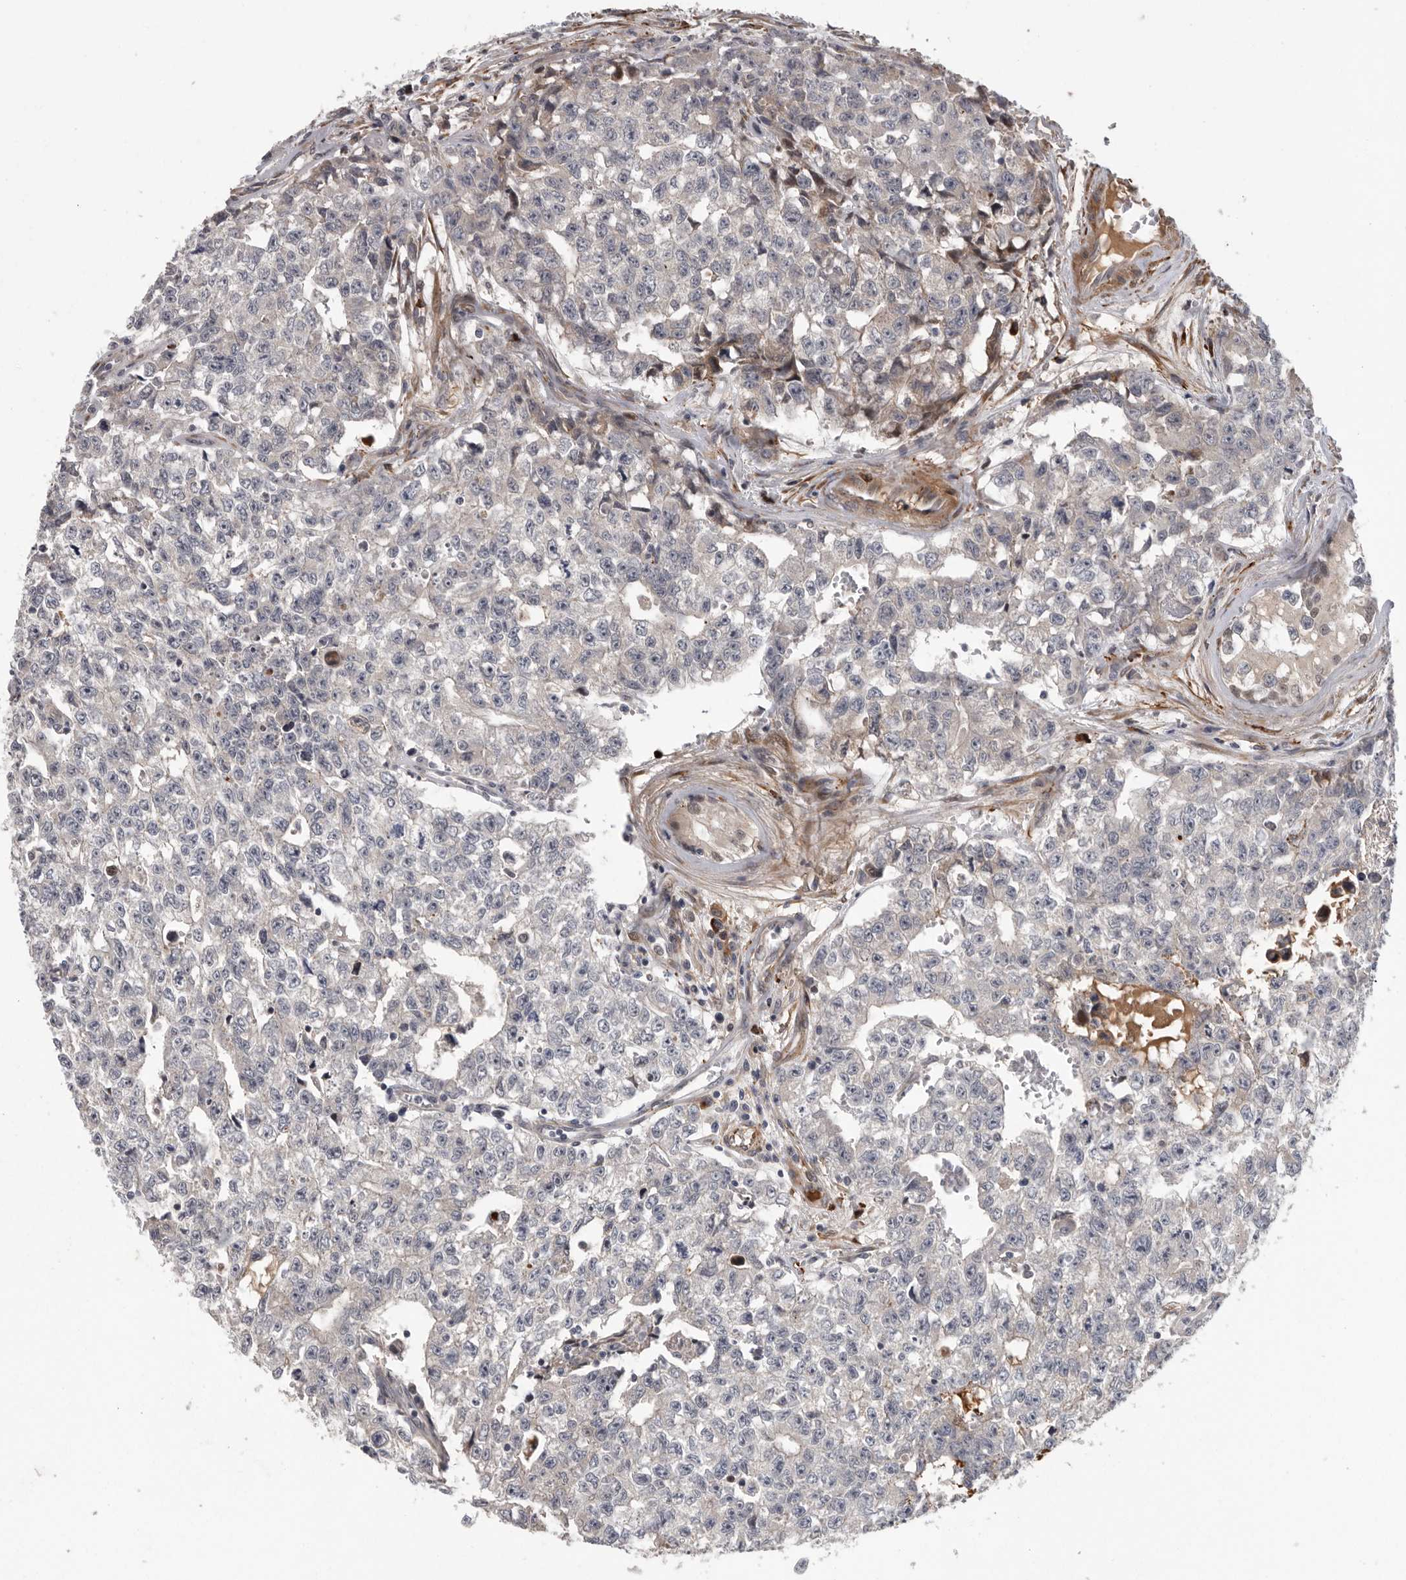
{"staining": {"intensity": "negative", "quantity": "none", "location": "none"}, "tissue": "testis cancer", "cell_type": "Tumor cells", "image_type": "cancer", "snomed": [{"axis": "morphology", "description": "Carcinoma, Embryonal, NOS"}, {"axis": "topography", "description": "Testis"}], "caption": "Immunohistochemistry (IHC) photomicrograph of neoplastic tissue: human embryonal carcinoma (testis) stained with DAB (3,3'-diaminobenzidine) reveals no significant protein staining in tumor cells.", "gene": "ATXN3L", "patient": {"sex": "male", "age": 28}}